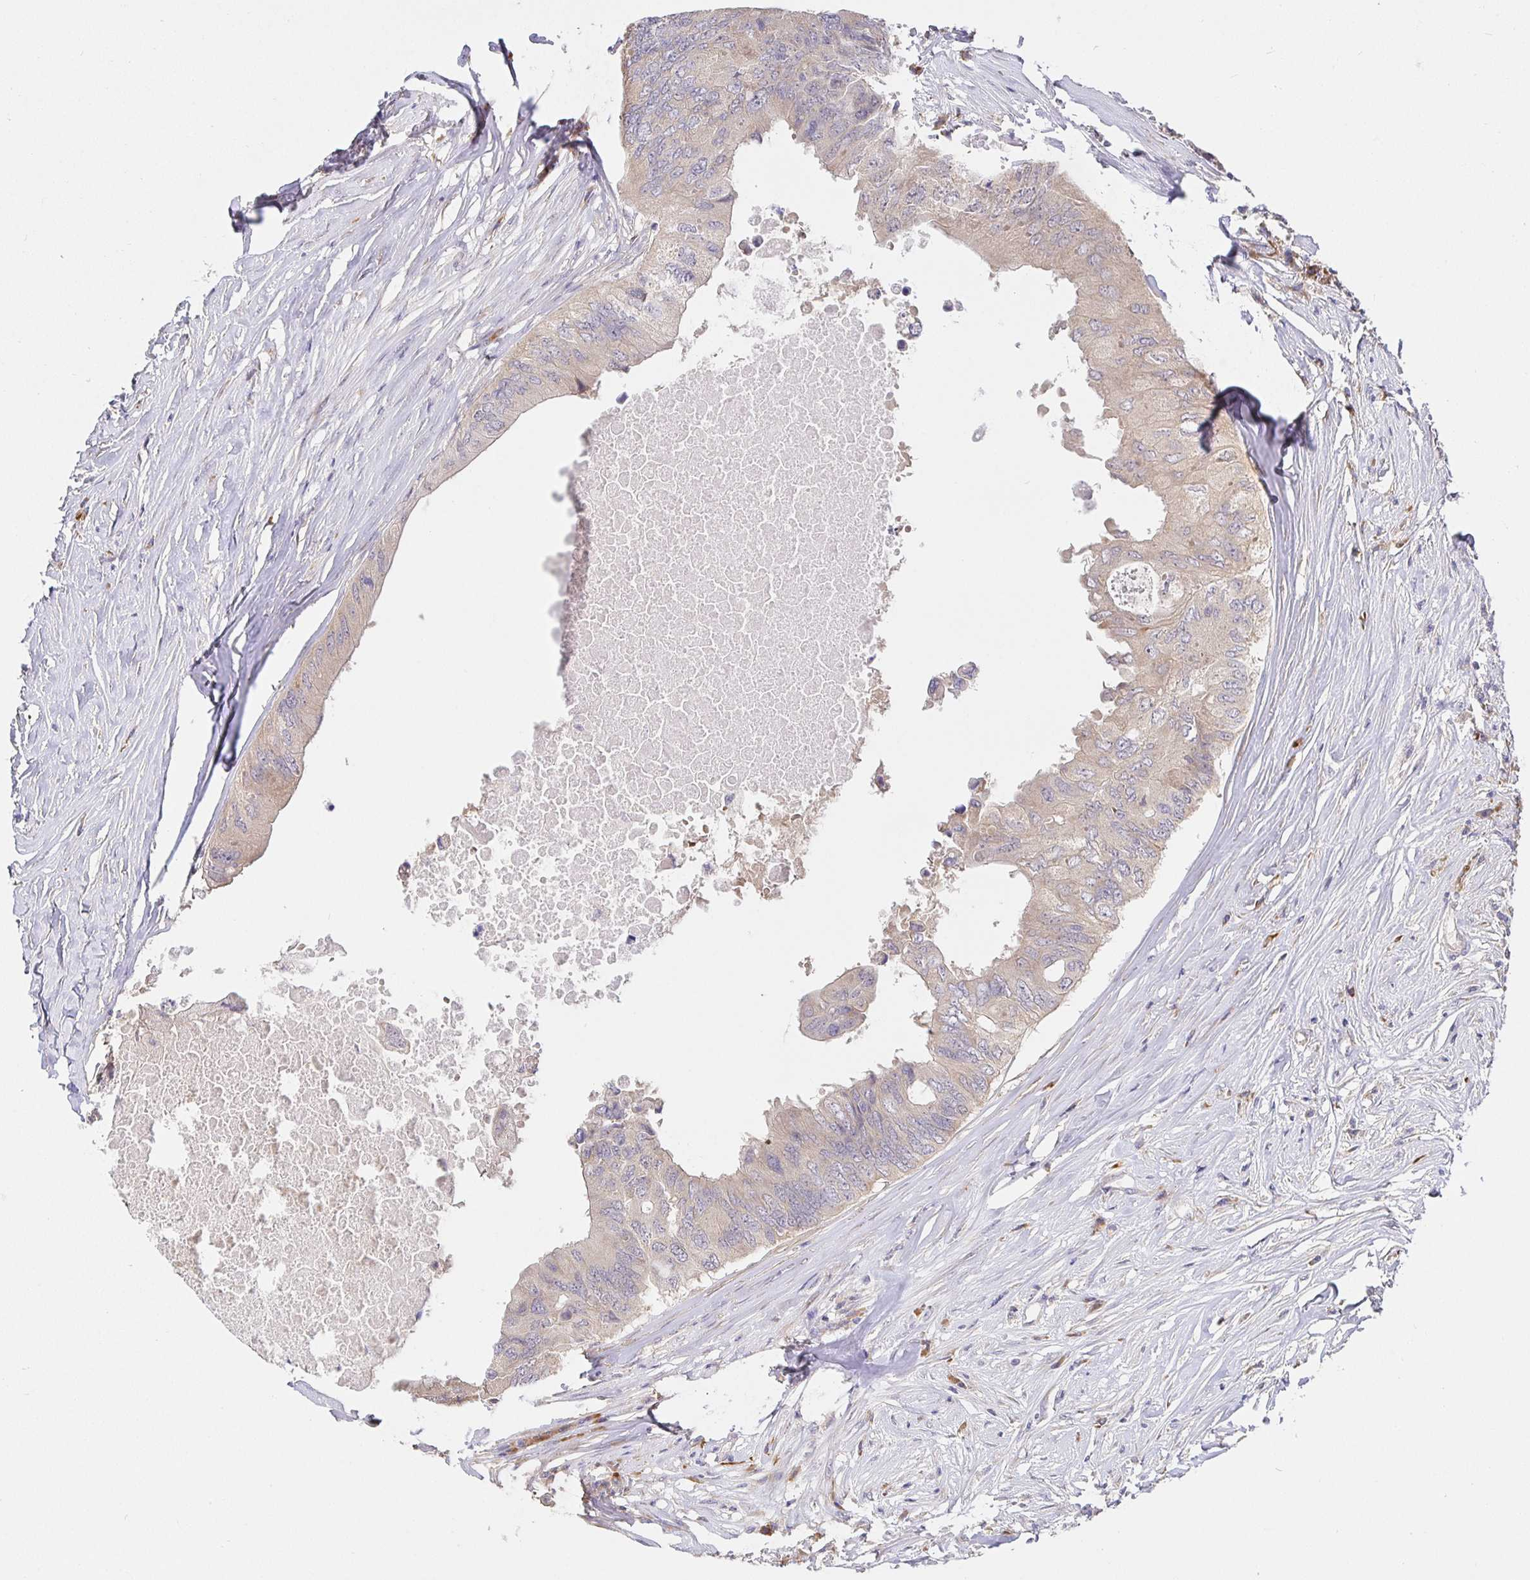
{"staining": {"intensity": "weak", "quantity": "25%-75%", "location": "cytoplasmic/membranous"}, "tissue": "colorectal cancer", "cell_type": "Tumor cells", "image_type": "cancer", "snomed": [{"axis": "morphology", "description": "Adenocarcinoma, NOS"}, {"axis": "topography", "description": "Colon"}], "caption": "Weak cytoplasmic/membranous protein expression is present in approximately 25%-75% of tumor cells in colorectal cancer (adenocarcinoma).", "gene": "ZDHHC11", "patient": {"sex": "male", "age": 71}}